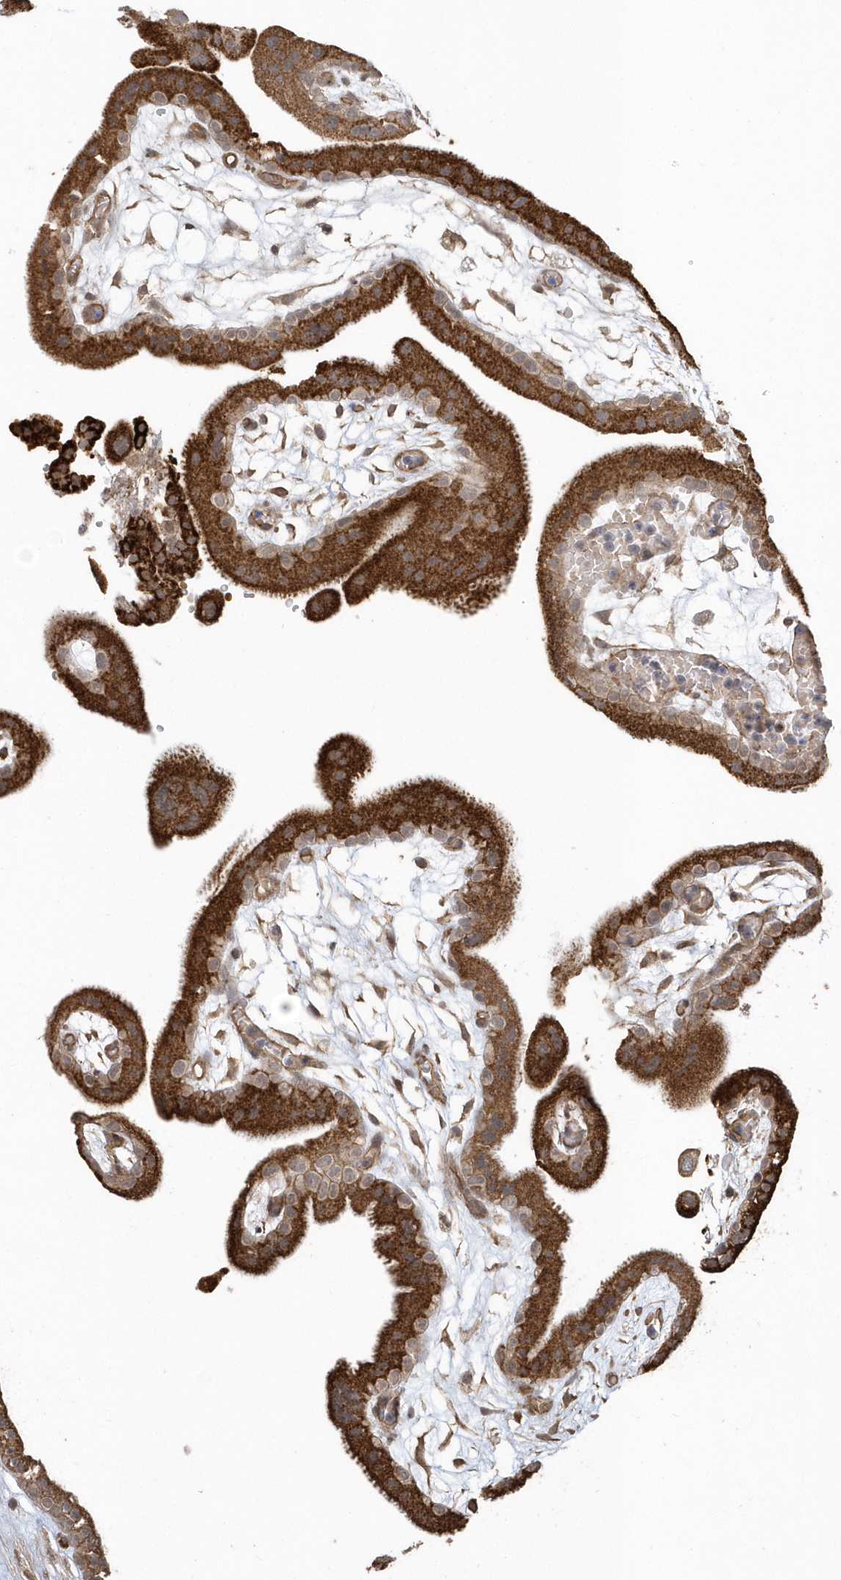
{"staining": {"intensity": "strong", "quantity": ">75%", "location": "cytoplasmic/membranous"}, "tissue": "placenta", "cell_type": "Decidual cells", "image_type": "normal", "snomed": [{"axis": "morphology", "description": "Normal tissue, NOS"}, {"axis": "topography", "description": "Placenta"}], "caption": "Immunohistochemical staining of unremarkable placenta reveals high levels of strong cytoplasmic/membranous positivity in about >75% of decidual cells.", "gene": "HERPUD1", "patient": {"sex": "female", "age": 18}}